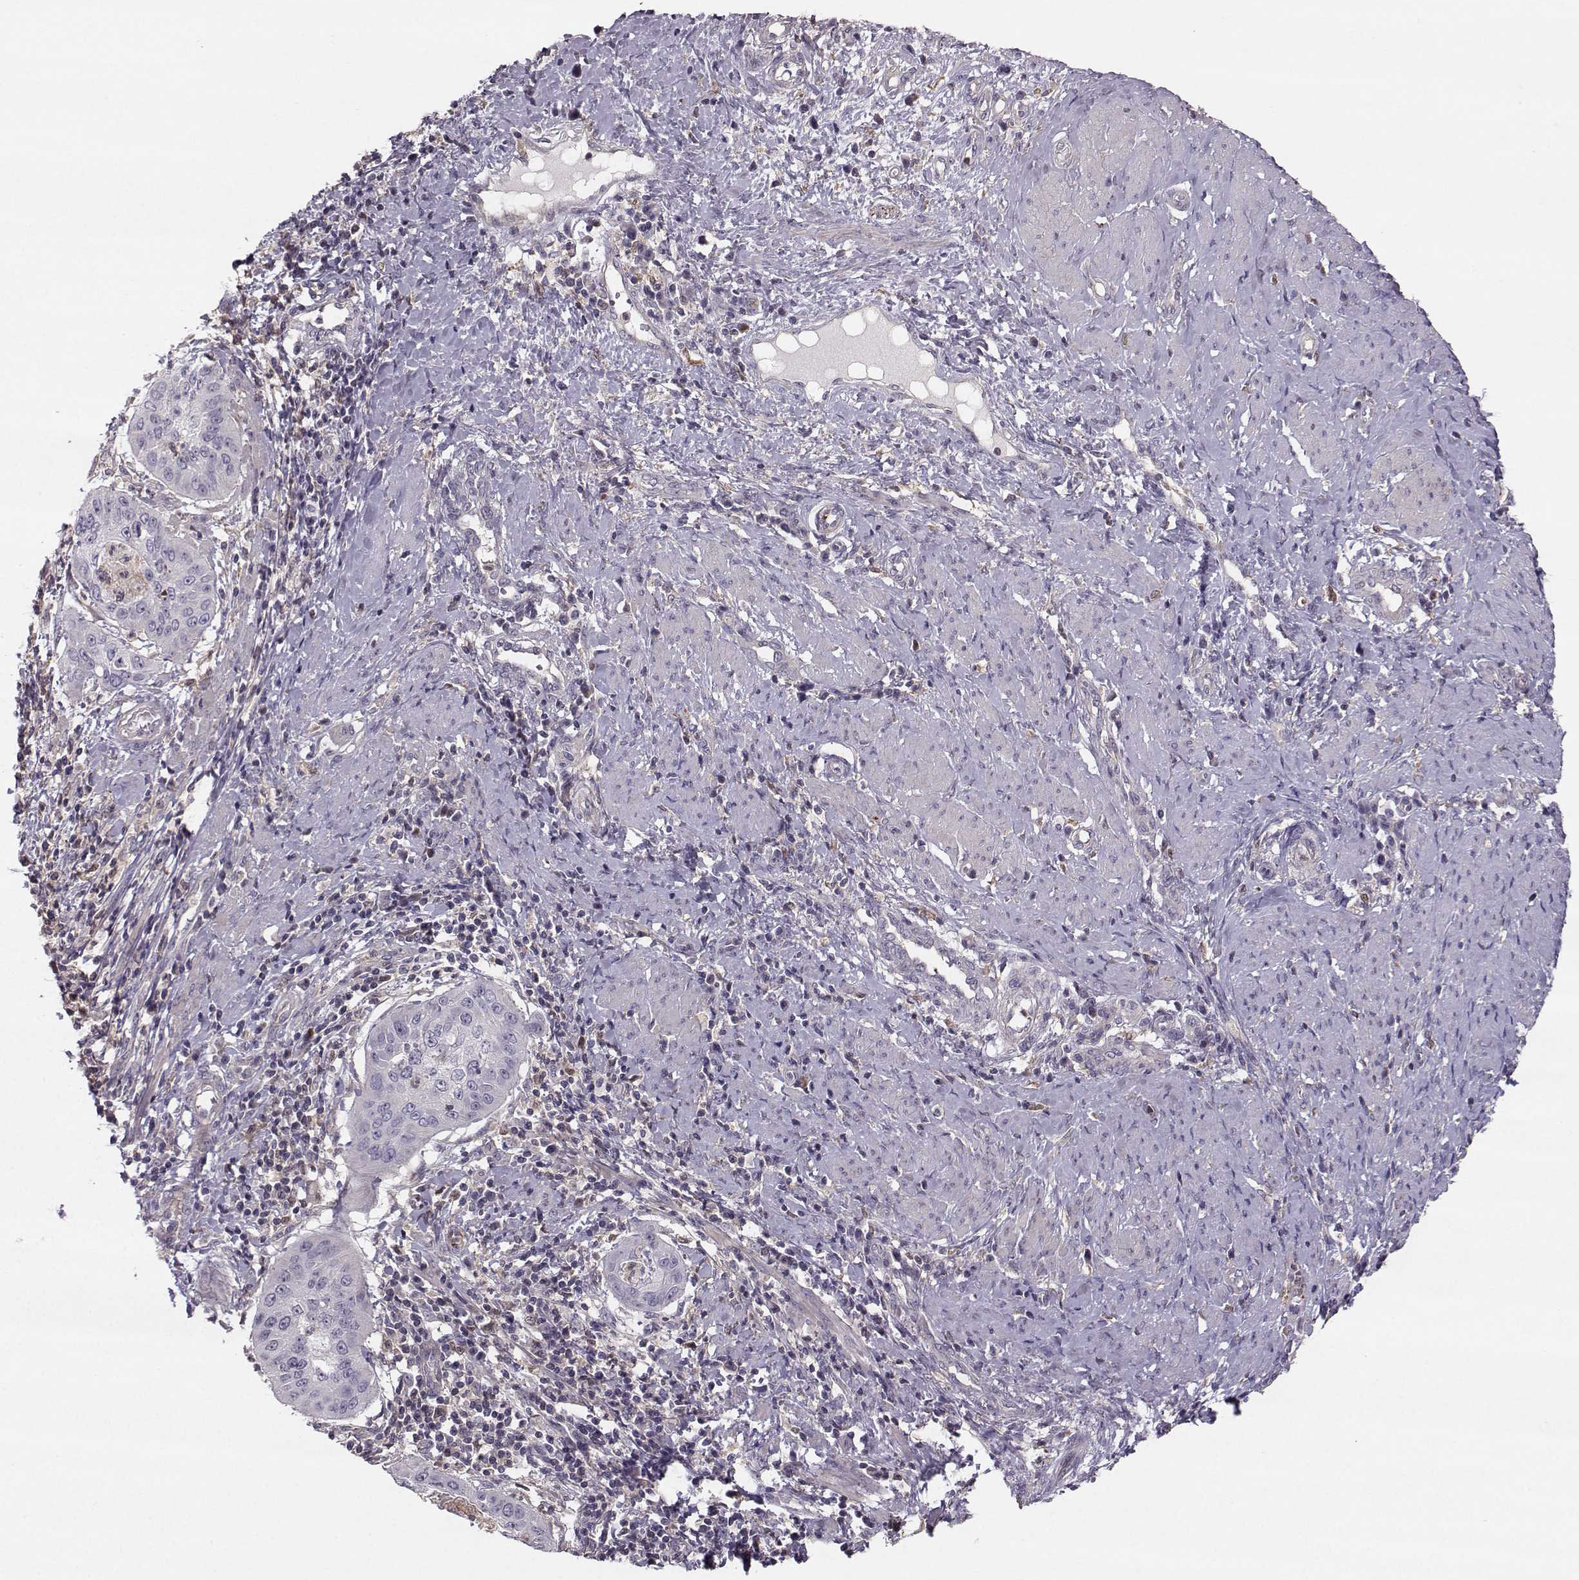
{"staining": {"intensity": "negative", "quantity": "none", "location": "none"}, "tissue": "cervical cancer", "cell_type": "Tumor cells", "image_type": "cancer", "snomed": [{"axis": "morphology", "description": "Squamous cell carcinoma, NOS"}, {"axis": "topography", "description": "Cervix"}], "caption": "IHC photomicrograph of human cervical cancer stained for a protein (brown), which reveals no staining in tumor cells. The staining is performed using DAB (3,3'-diaminobenzidine) brown chromogen with nuclei counter-stained in using hematoxylin.", "gene": "ASB16", "patient": {"sex": "female", "age": 39}}